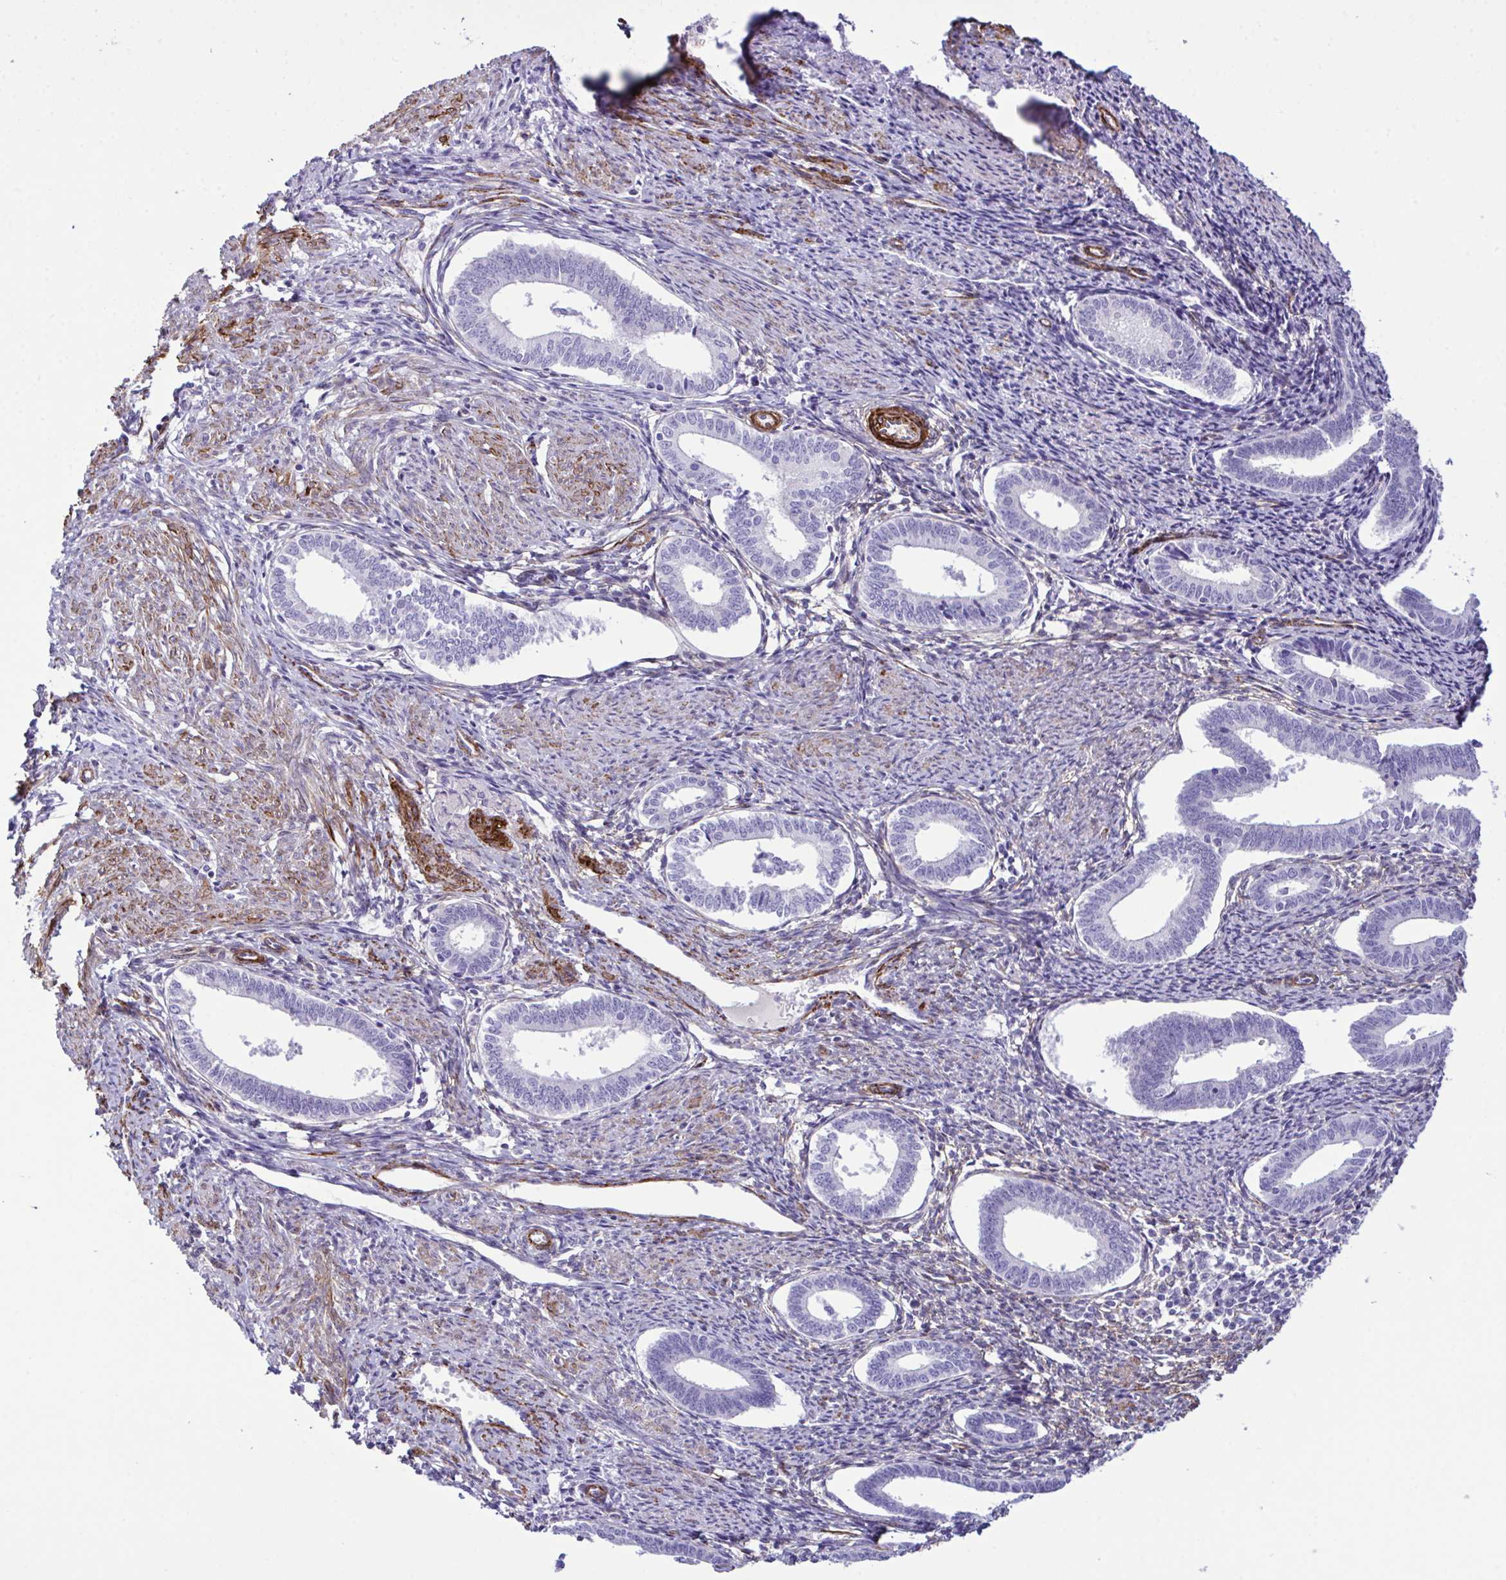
{"staining": {"intensity": "negative", "quantity": "none", "location": "none"}, "tissue": "endometrium", "cell_type": "Cells in endometrial stroma", "image_type": "normal", "snomed": [{"axis": "morphology", "description": "Normal tissue, NOS"}, {"axis": "topography", "description": "Endometrium"}], "caption": "This is a image of IHC staining of unremarkable endometrium, which shows no staining in cells in endometrial stroma. Nuclei are stained in blue.", "gene": "SYNPO2L", "patient": {"sex": "female", "age": 41}}